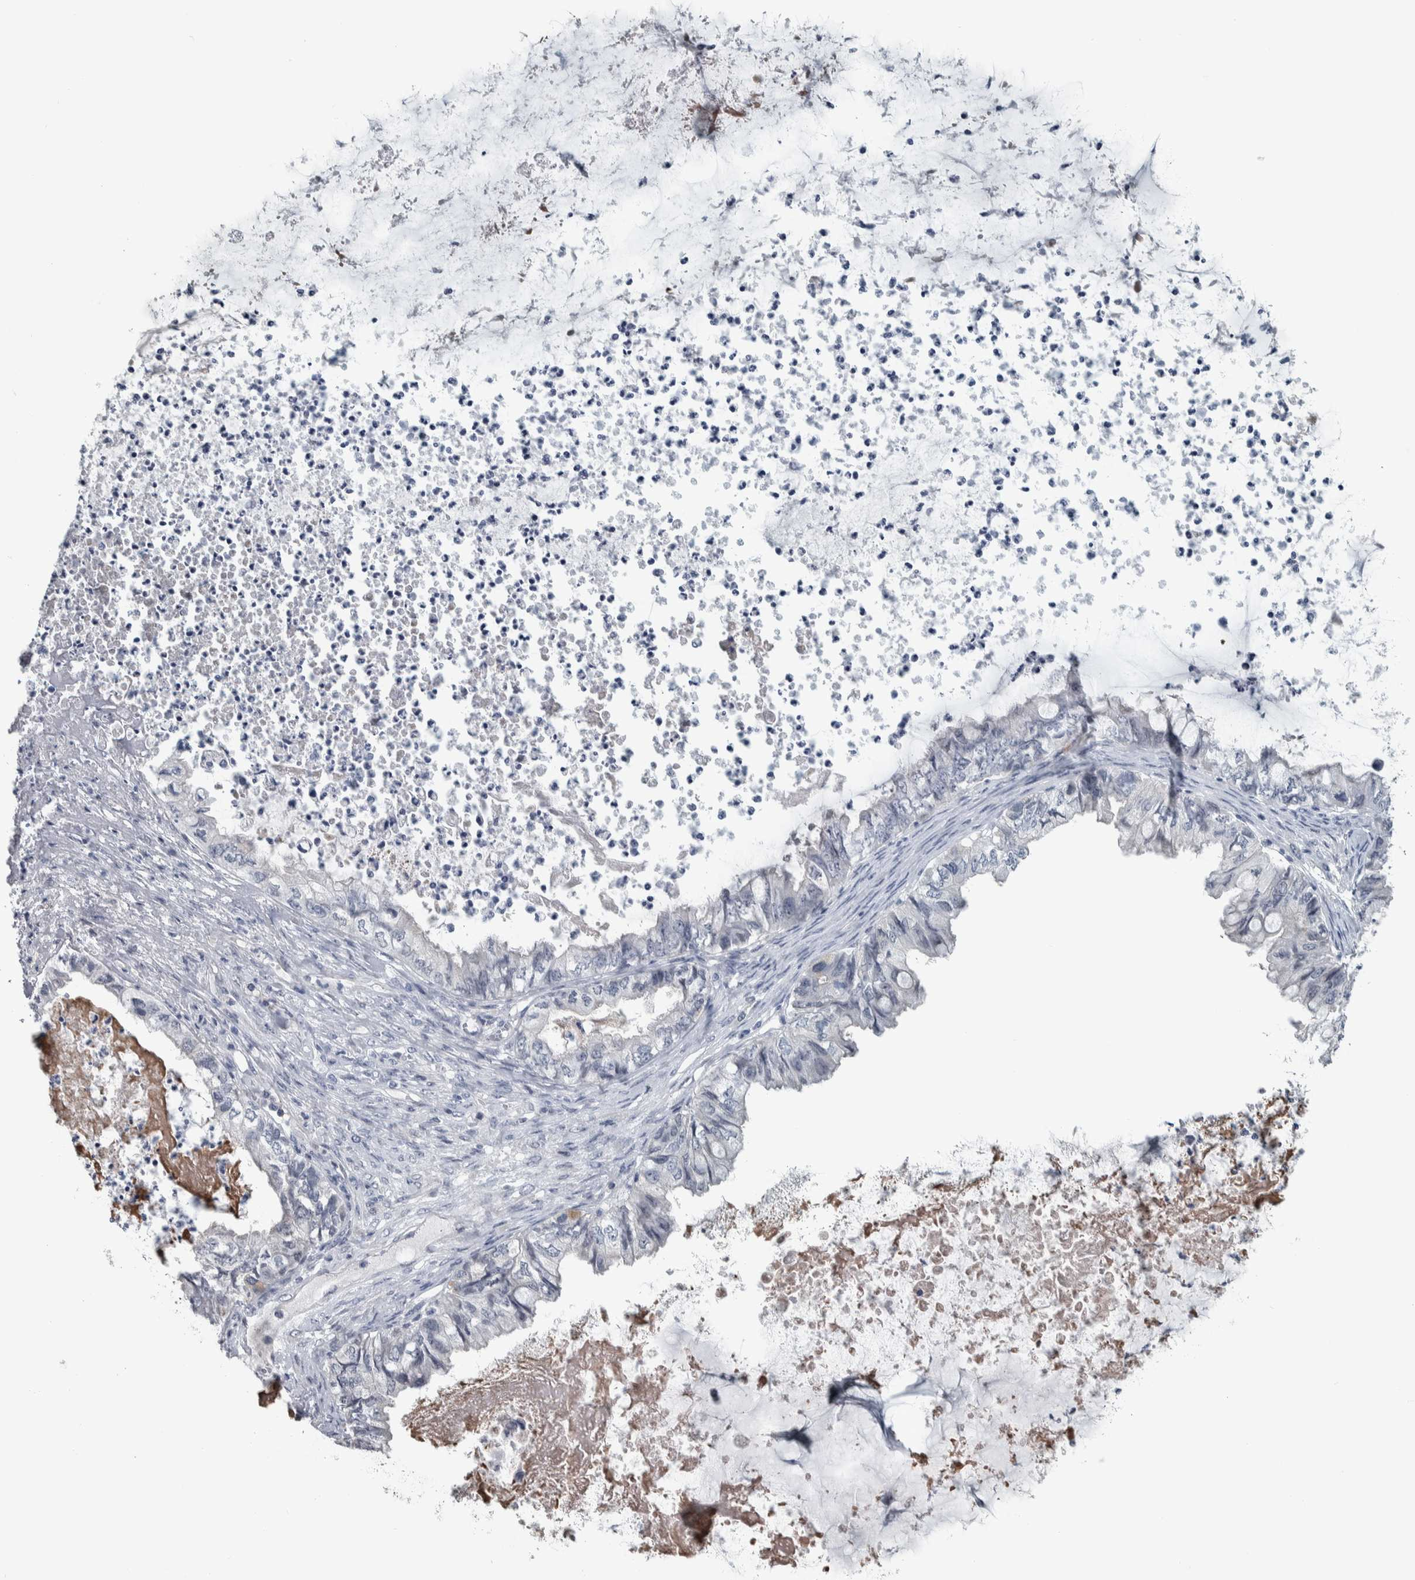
{"staining": {"intensity": "negative", "quantity": "none", "location": "none"}, "tissue": "ovarian cancer", "cell_type": "Tumor cells", "image_type": "cancer", "snomed": [{"axis": "morphology", "description": "Cystadenocarcinoma, mucinous, NOS"}, {"axis": "topography", "description": "Ovary"}], "caption": "This is an IHC photomicrograph of ovarian mucinous cystadenocarcinoma. There is no positivity in tumor cells.", "gene": "CAVIN4", "patient": {"sex": "female", "age": 80}}